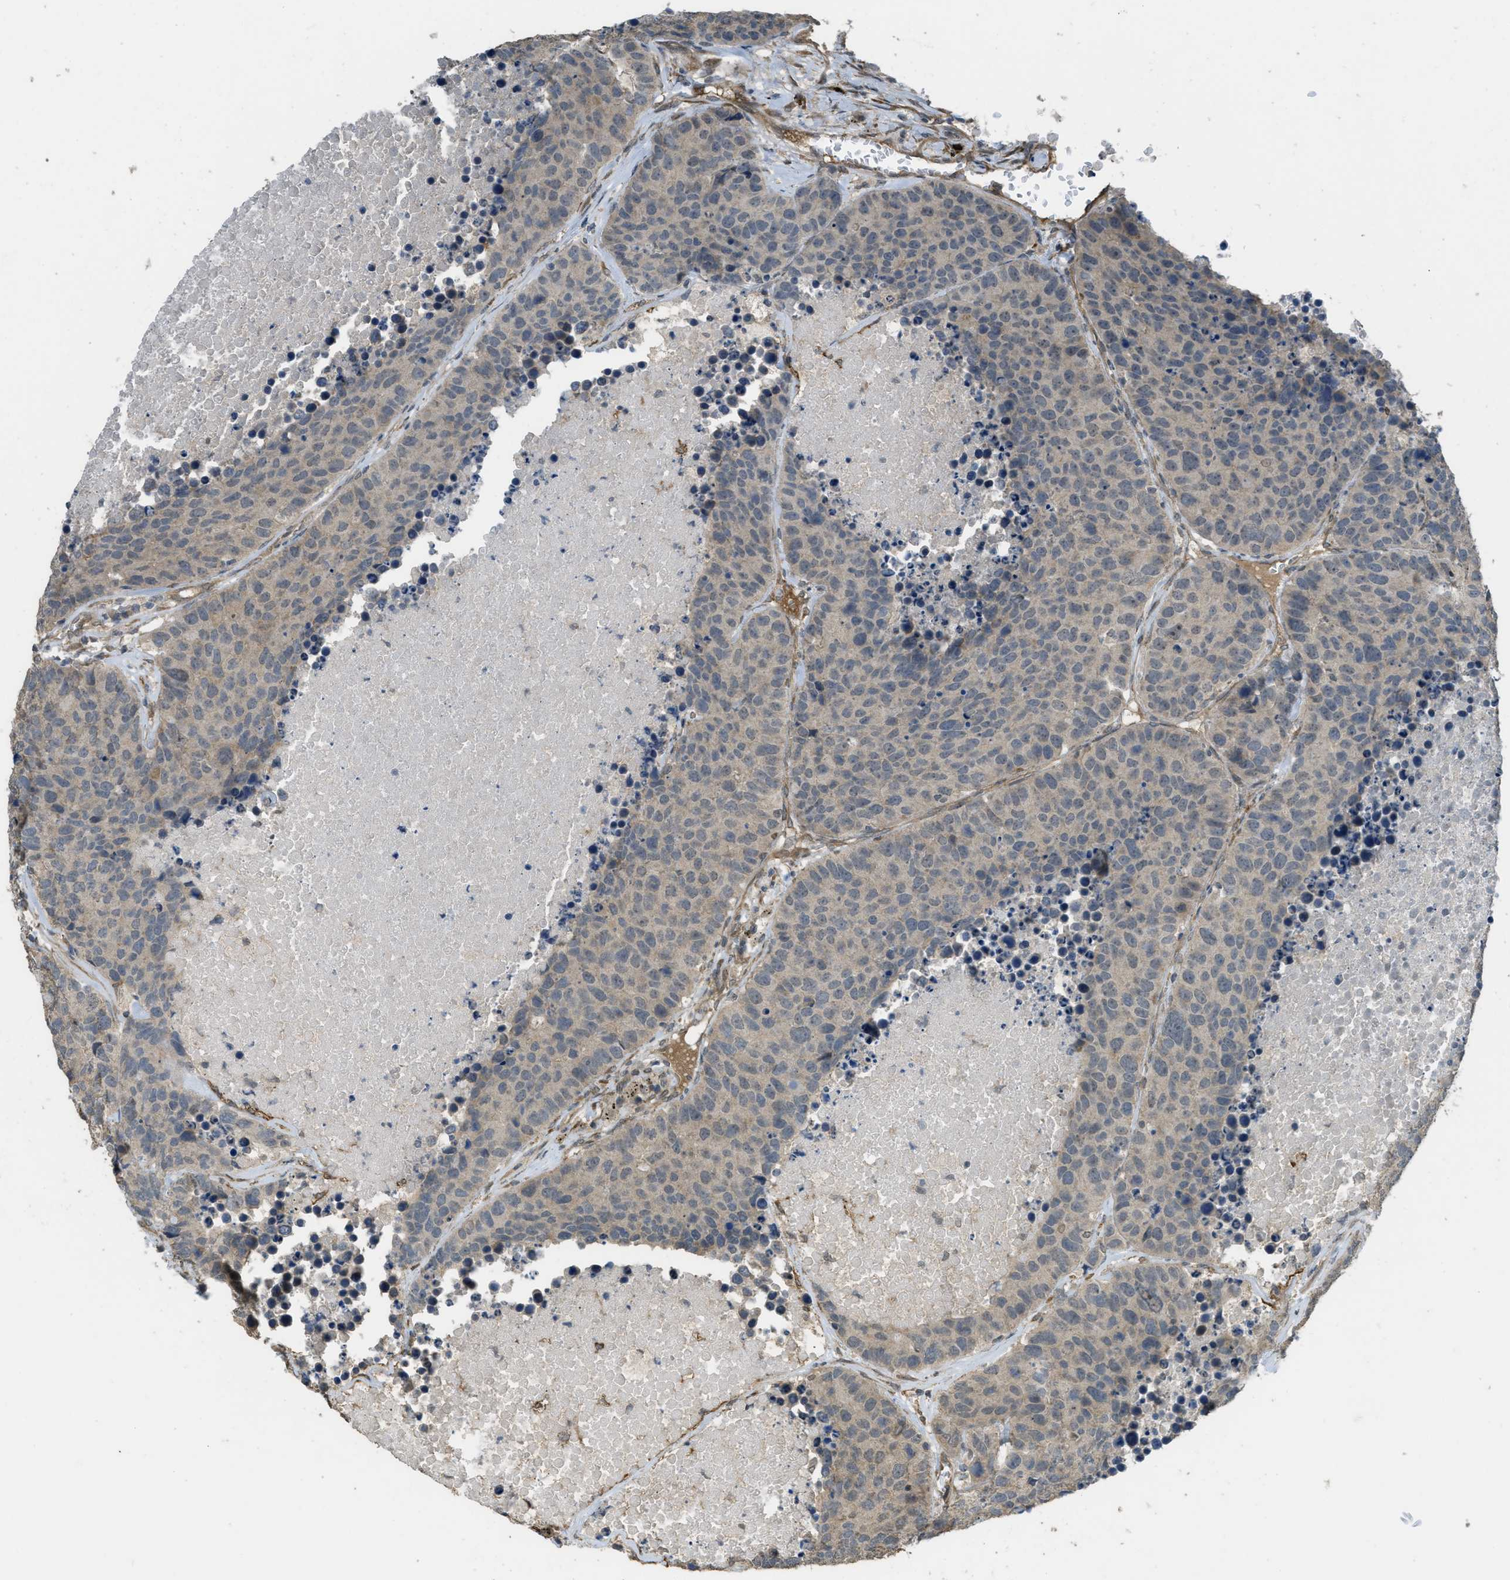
{"staining": {"intensity": "weak", "quantity": "25%-75%", "location": "cytoplasmic/membranous"}, "tissue": "carcinoid", "cell_type": "Tumor cells", "image_type": "cancer", "snomed": [{"axis": "morphology", "description": "Carcinoid, malignant, NOS"}, {"axis": "topography", "description": "Lung"}], "caption": "Carcinoid stained with a protein marker demonstrates weak staining in tumor cells.", "gene": "IGF2BP2", "patient": {"sex": "male", "age": 60}}